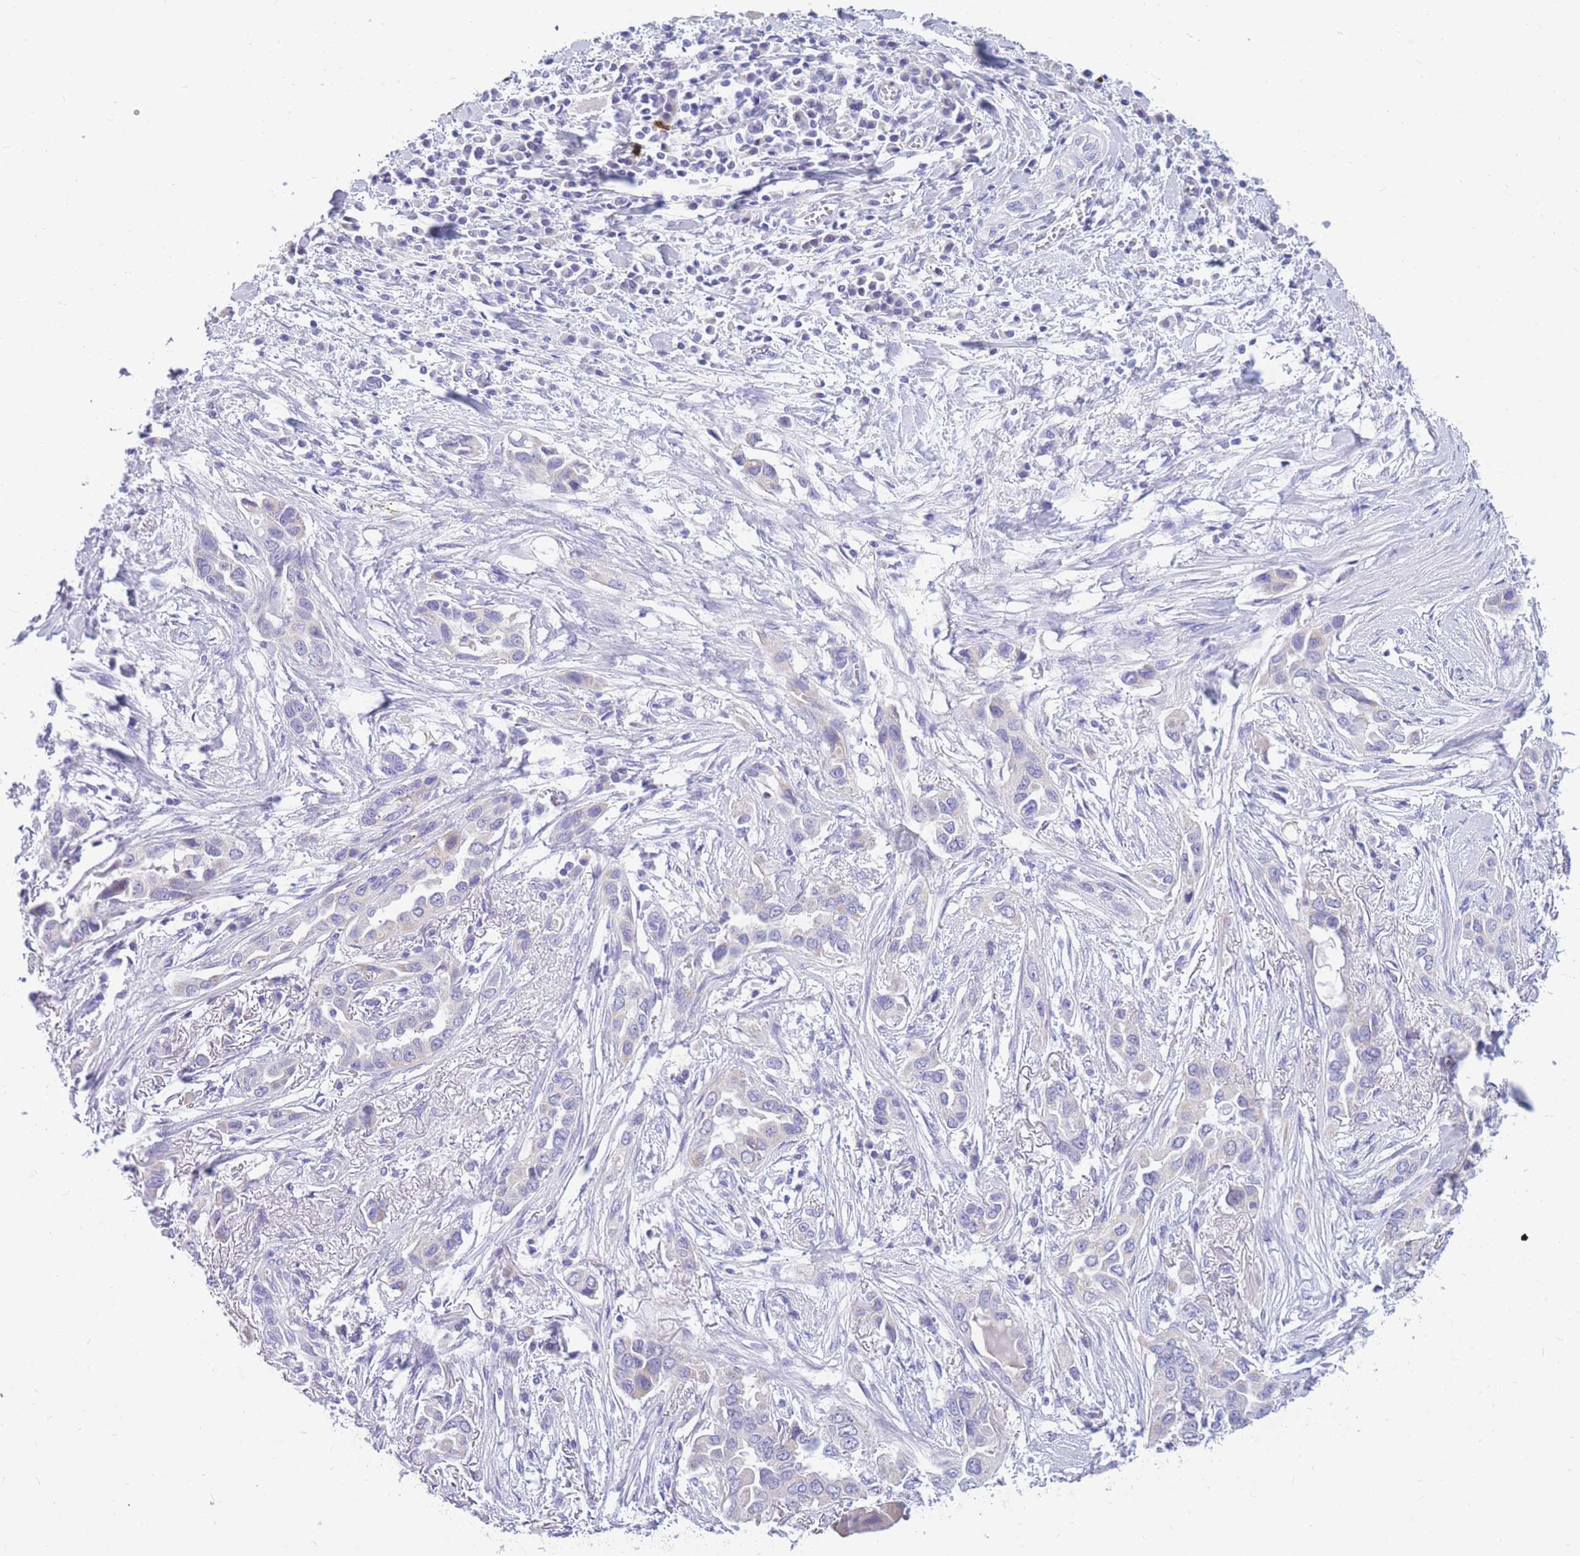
{"staining": {"intensity": "negative", "quantity": "none", "location": "none"}, "tissue": "lung cancer", "cell_type": "Tumor cells", "image_type": "cancer", "snomed": [{"axis": "morphology", "description": "Adenocarcinoma, NOS"}, {"axis": "topography", "description": "Lung"}], "caption": "There is no significant staining in tumor cells of lung cancer (adenocarcinoma).", "gene": "DHRS11", "patient": {"sex": "female", "age": 76}}